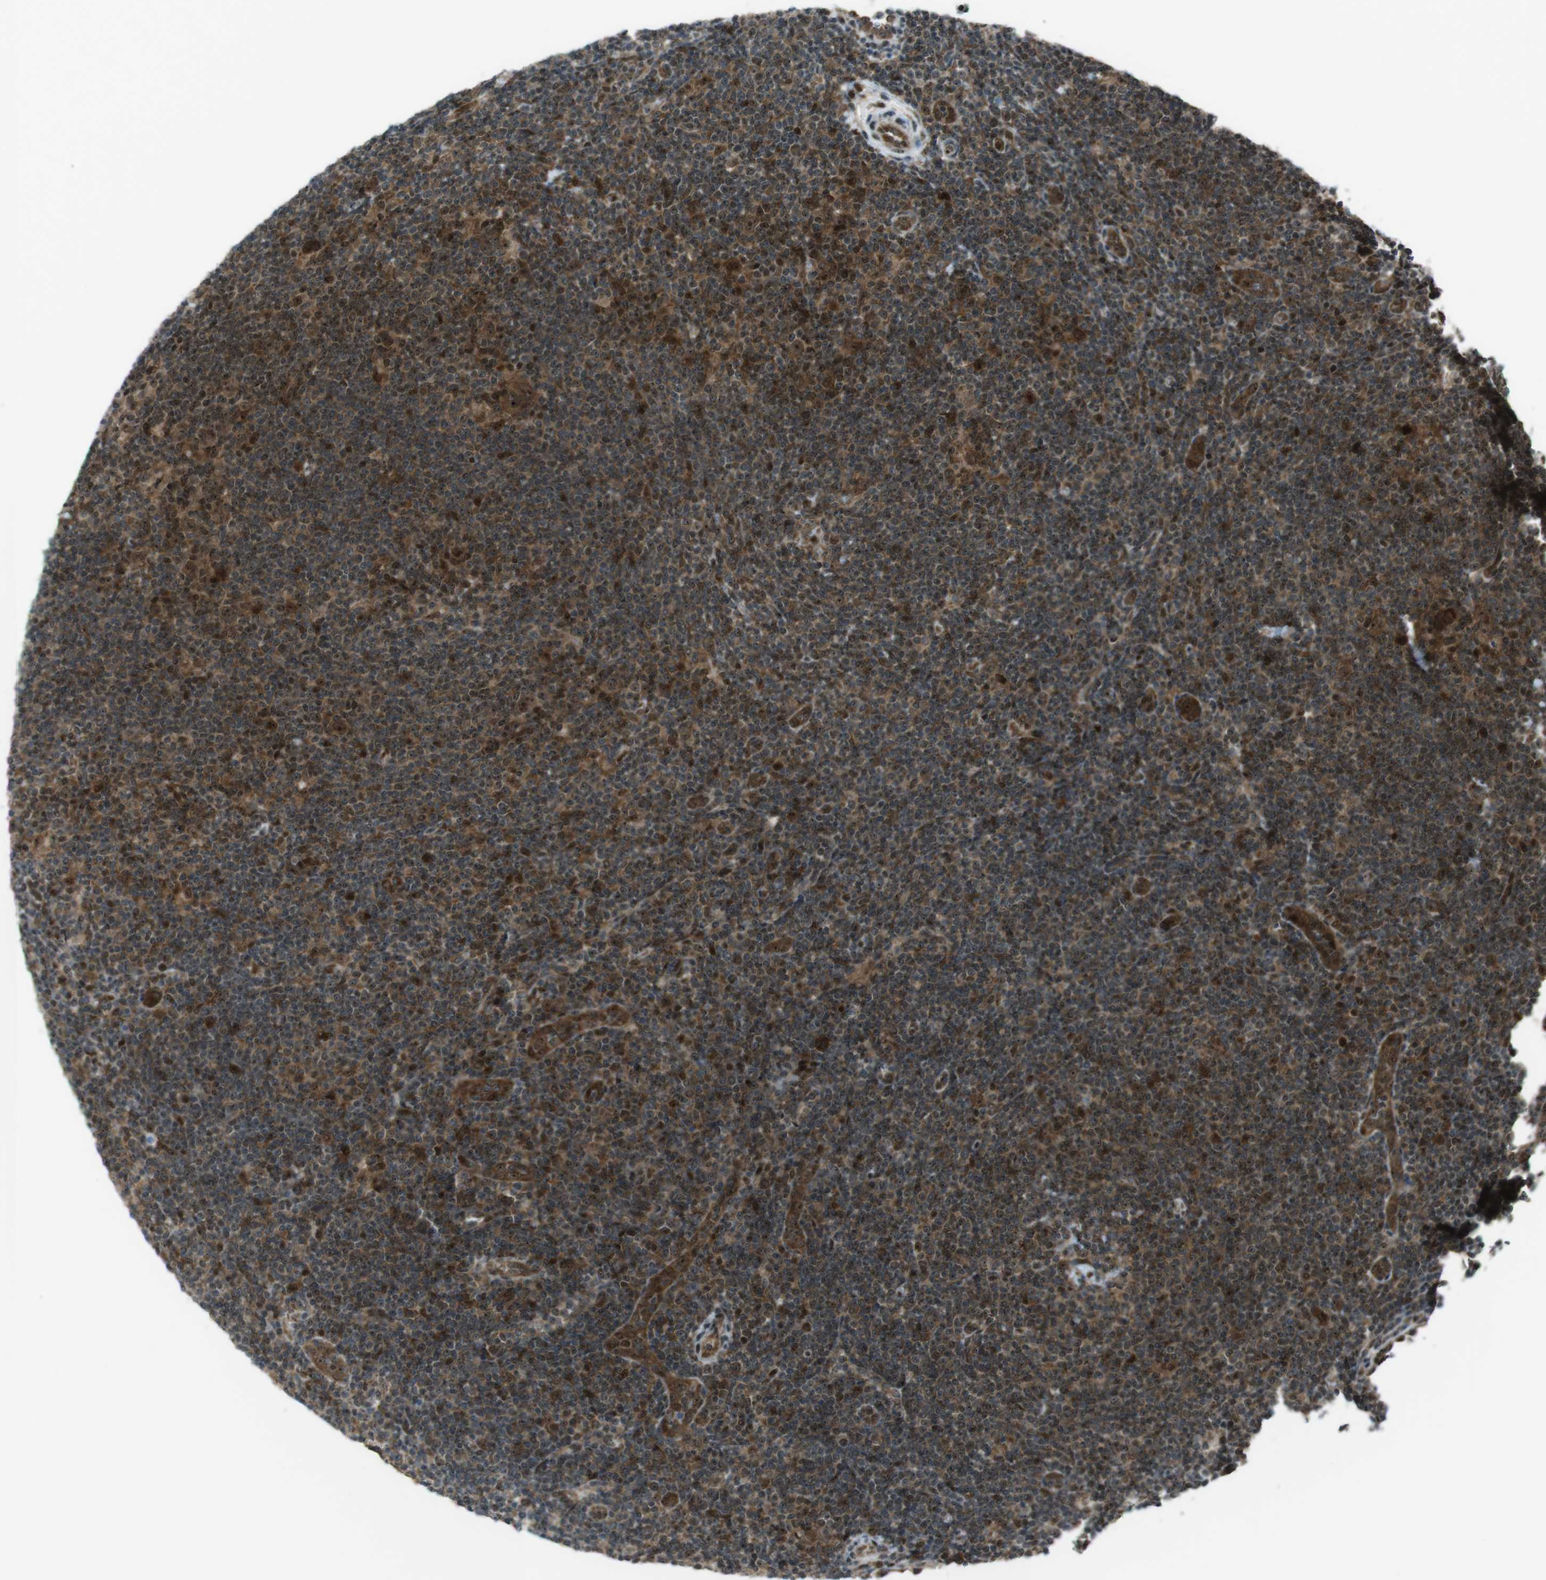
{"staining": {"intensity": "moderate", "quantity": ">75%", "location": "cytoplasmic/membranous,nuclear"}, "tissue": "lymphoma", "cell_type": "Tumor cells", "image_type": "cancer", "snomed": [{"axis": "morphology", "description": "Hodgkin's disease, NOS"}, {"axis": "topography", "description": "Lymph node"}], "caption": "This micrograph shows Hodgkin's disease stained with immunohistochemistry (IHC) to label a protein in brown. The cytoplasmic/membranous and nuclear of tumor cells show moderate positivity for the protein. Nuclei are counter-stained blue.", "gene": "CSNK1D", "patient": {"sex": "female", "age": 57}}